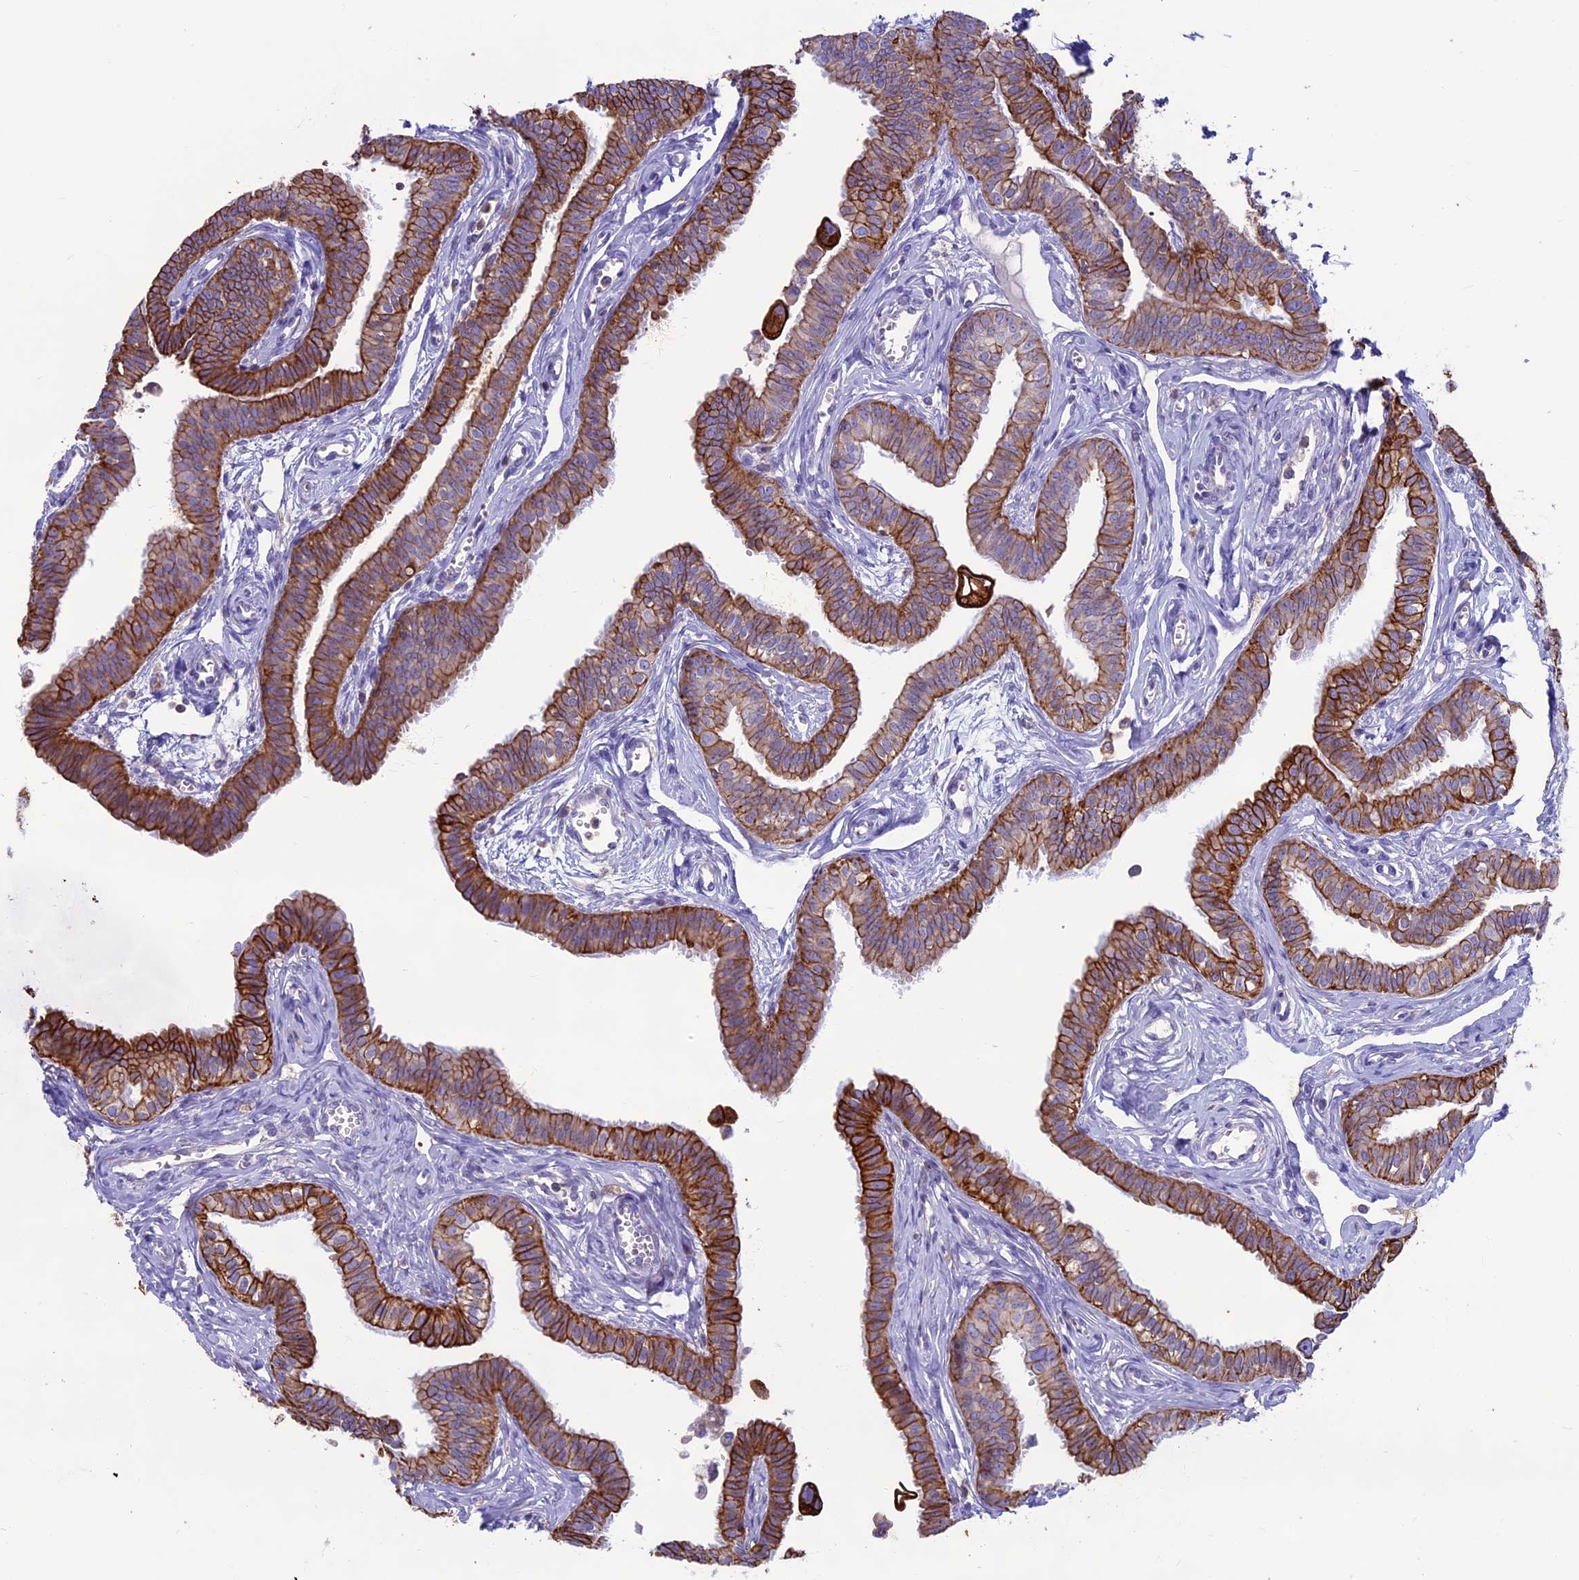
{"staining": {"intensity": "strong", "quantity": ">75%", "location": "cytoplasmic/membranous"}, "tissue": "fallopian tube", "cell_type": "Glandular cells", "image_type": "normal", "snomed": [{"axis": "morphology", "description": "Normal tissue, NOS"}, {"axis": "morphology", "description": "Carcinoma, NOS"}, {"axis": "topography", "description": "Fallopian tube"}, {"axis": "topography", "description": "Ovary"}], "caption": "This is a histology image of immunohistochemistry staining of unremarkable fallopian tube, which shows strong positivity in the cytoplasmic/membranous of glandular cells.", "gene": "CDAN1", "patient": {"sex": "female", "age": 59}}